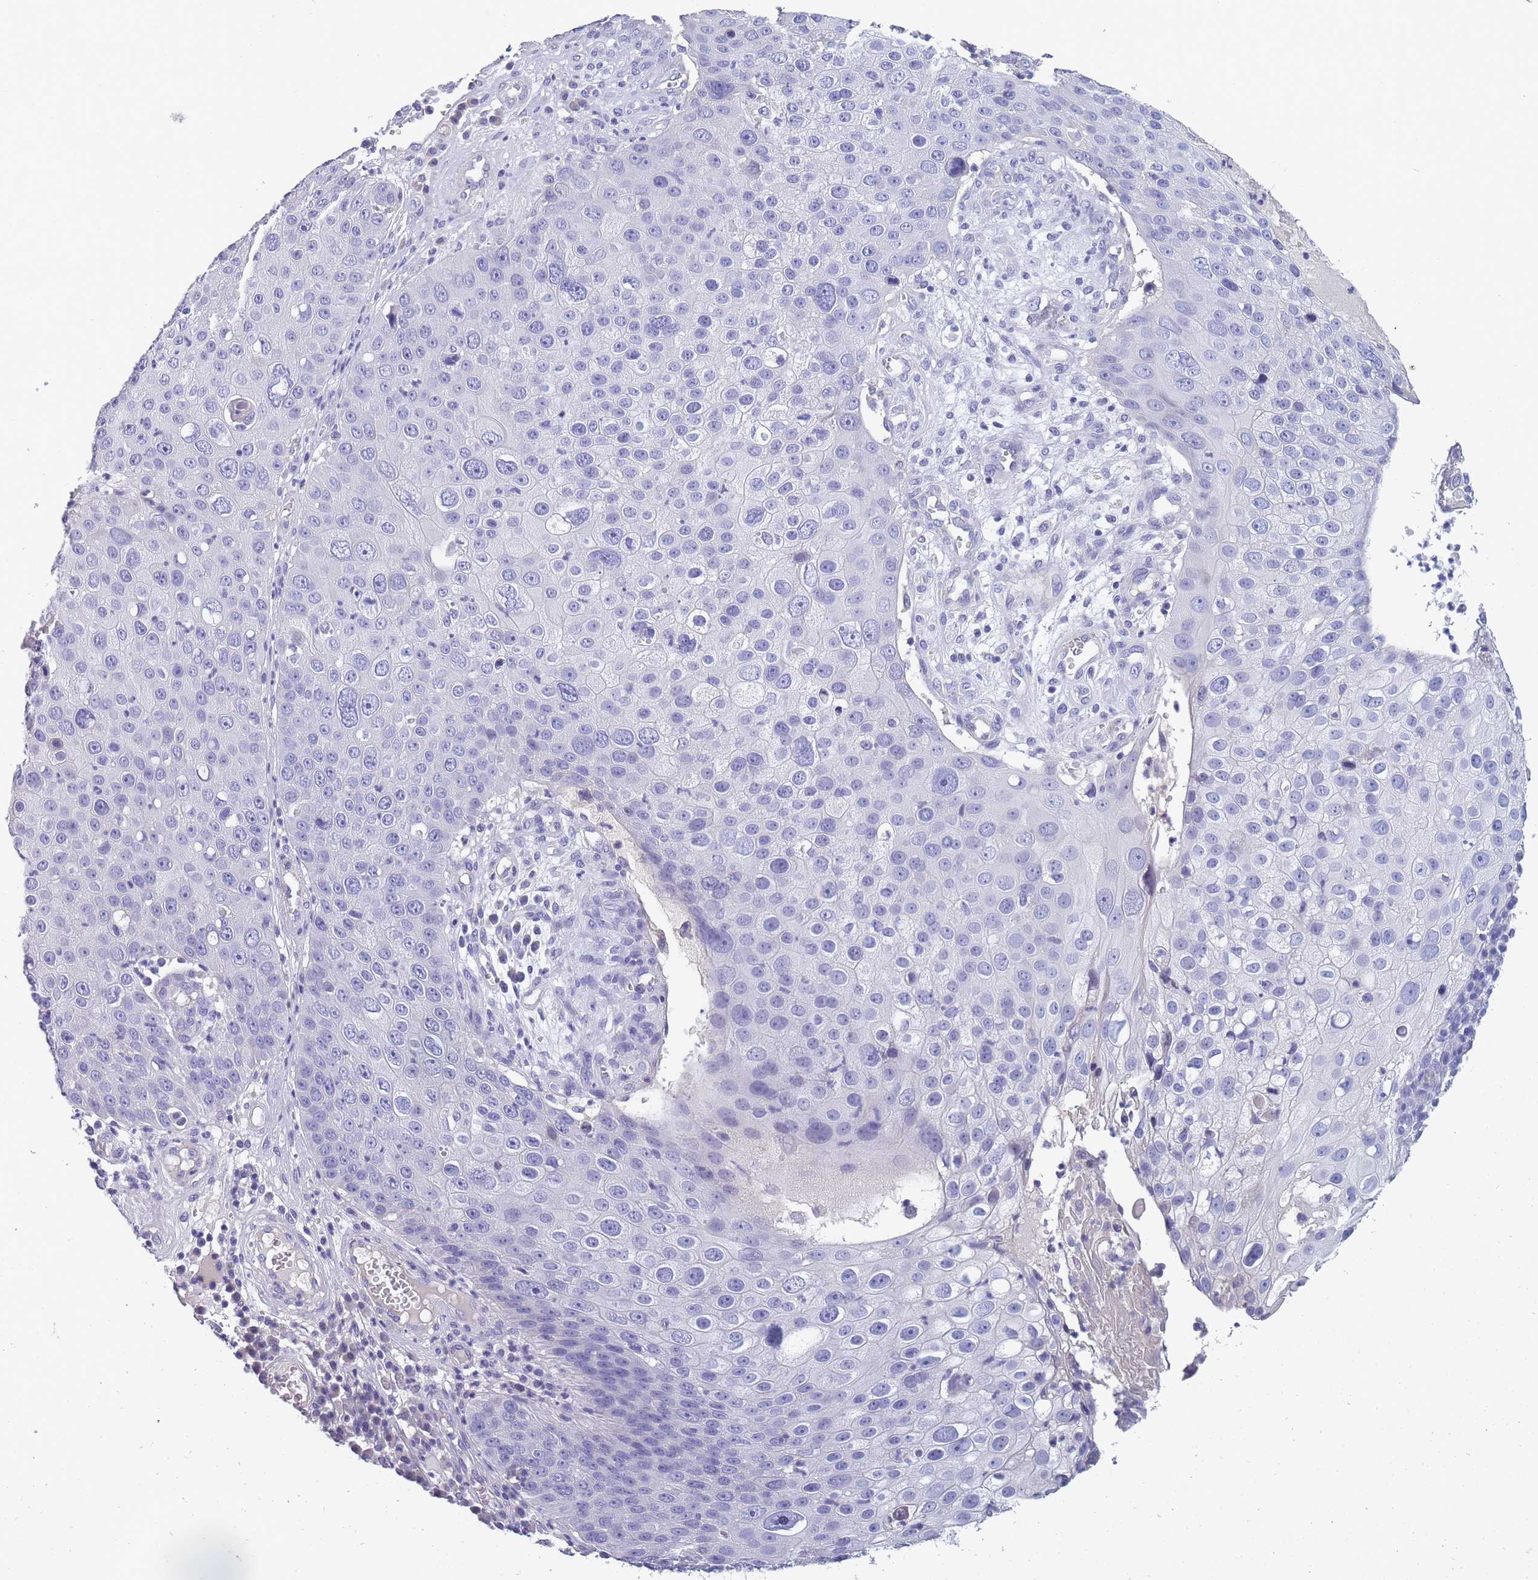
{"staining": {"intensity": "negative", "quantity": "none", "location": "none"}, "tissue": "skin cancer", "cell_type": "Tumor cells", "image_type": "cancer", "snomed": [{"axis": "morphology", "description": "Squamous cell carcinoma, NOS"}, {"axis": "topography", "description": "Skin"}], "caption": "High power microscopy histopathology image of an IHC photomicrograph of squamous cell carcinoma (skin), revealing no significant positivity in tumor cells. (DAB immunohistochemistry visualized using brightfield microscopy, high magnification).", "gene": "OR4C5", "patient": {"sex": "male", "age": 71}}